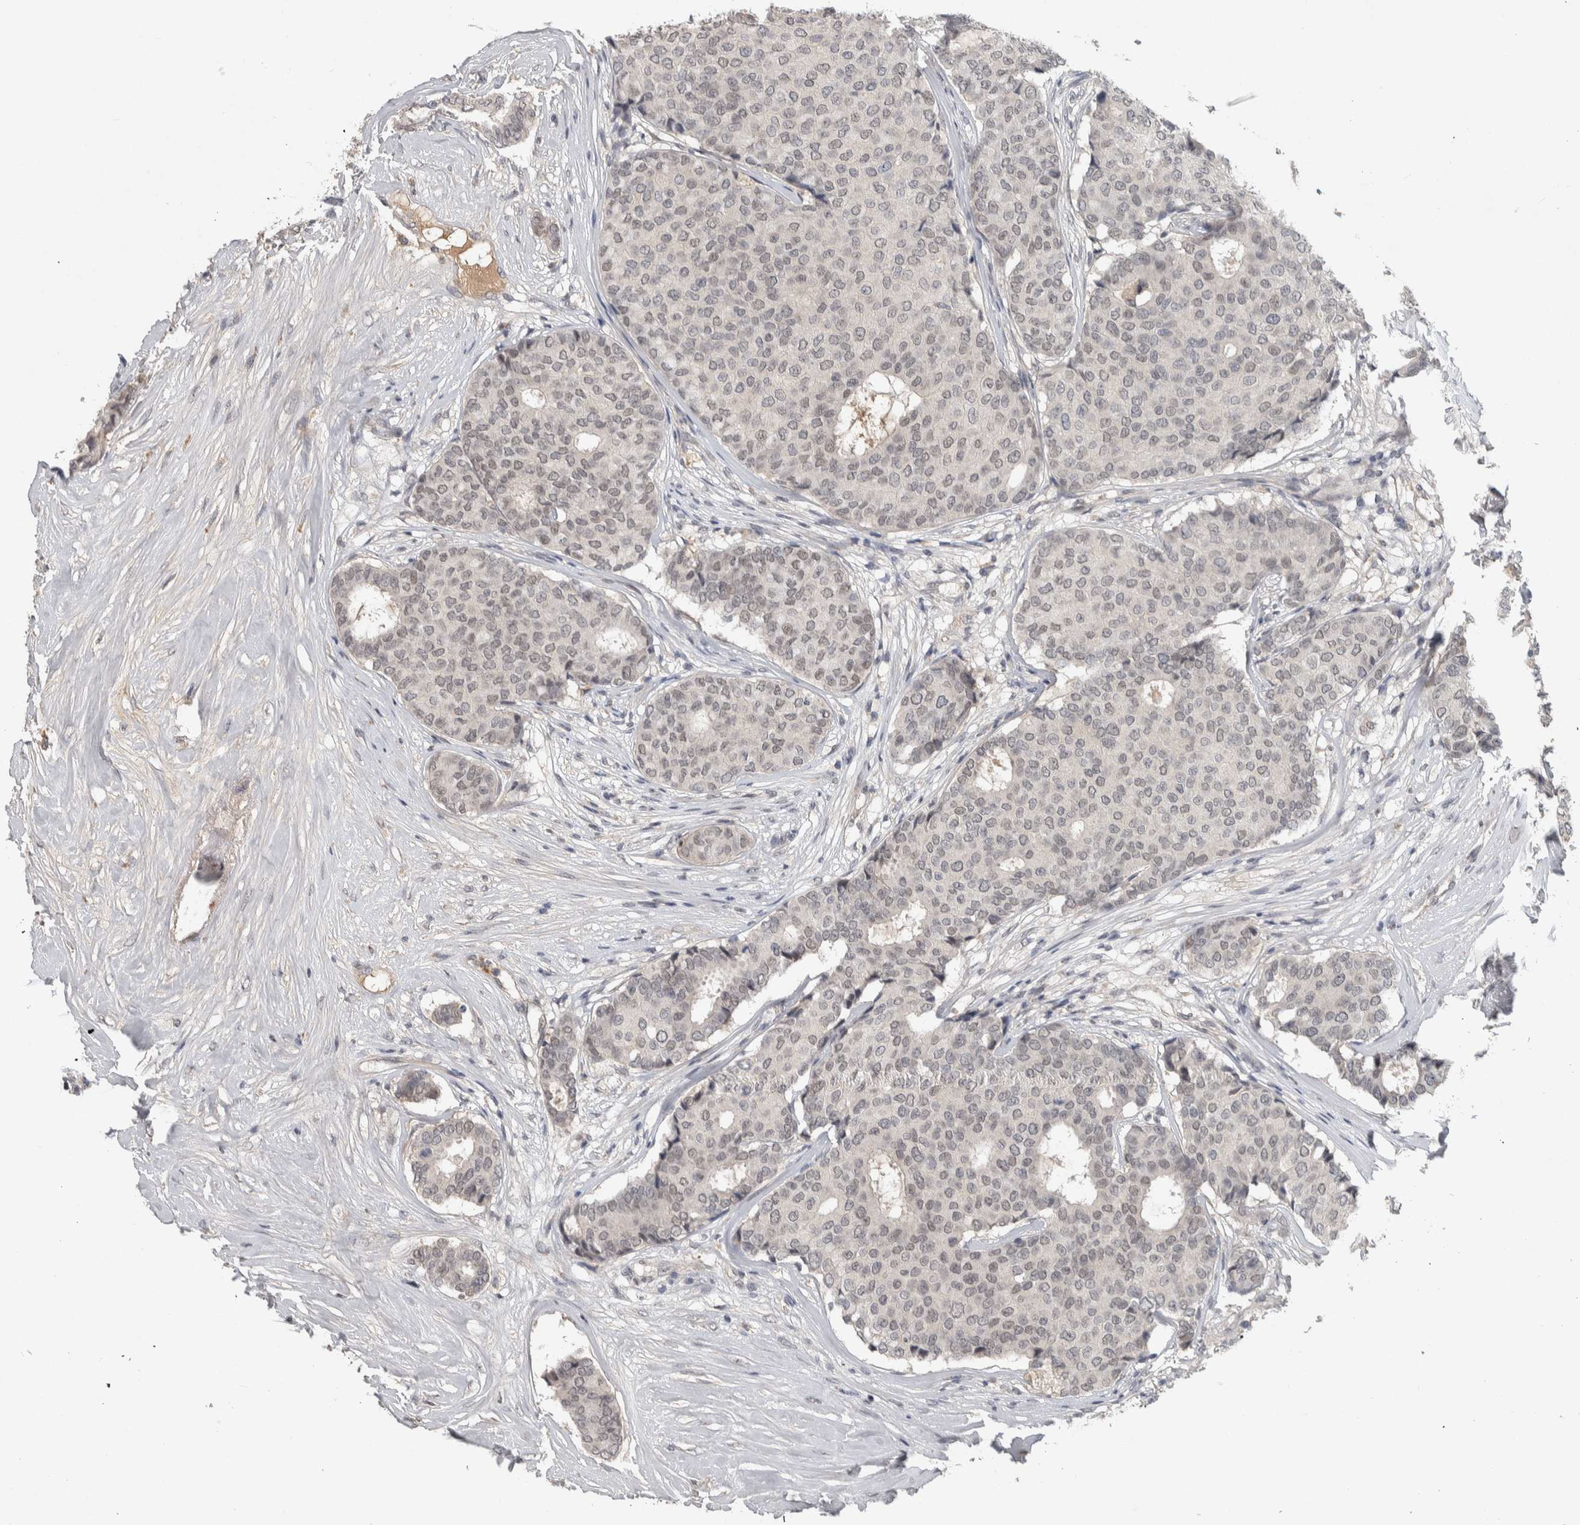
{"staining": {"intensity": "weak", "quantity": "25%-75%", "location": "nuclear"}, "tissue": "breast cancer", "cell_type": "Tumor cells", "image_type": "cancer", "snomed": [{"axis": "morphology", "description": "Duct carcinoma"}, {"axis": "topography", "description": "Breast"}], "caption": "The immunohistochemical stain highlights weak nuclear positivity in tumor cells of breast cancer tissue.", "gene": "CHRM3", "patient": {"sex": "female", "age": 75}}